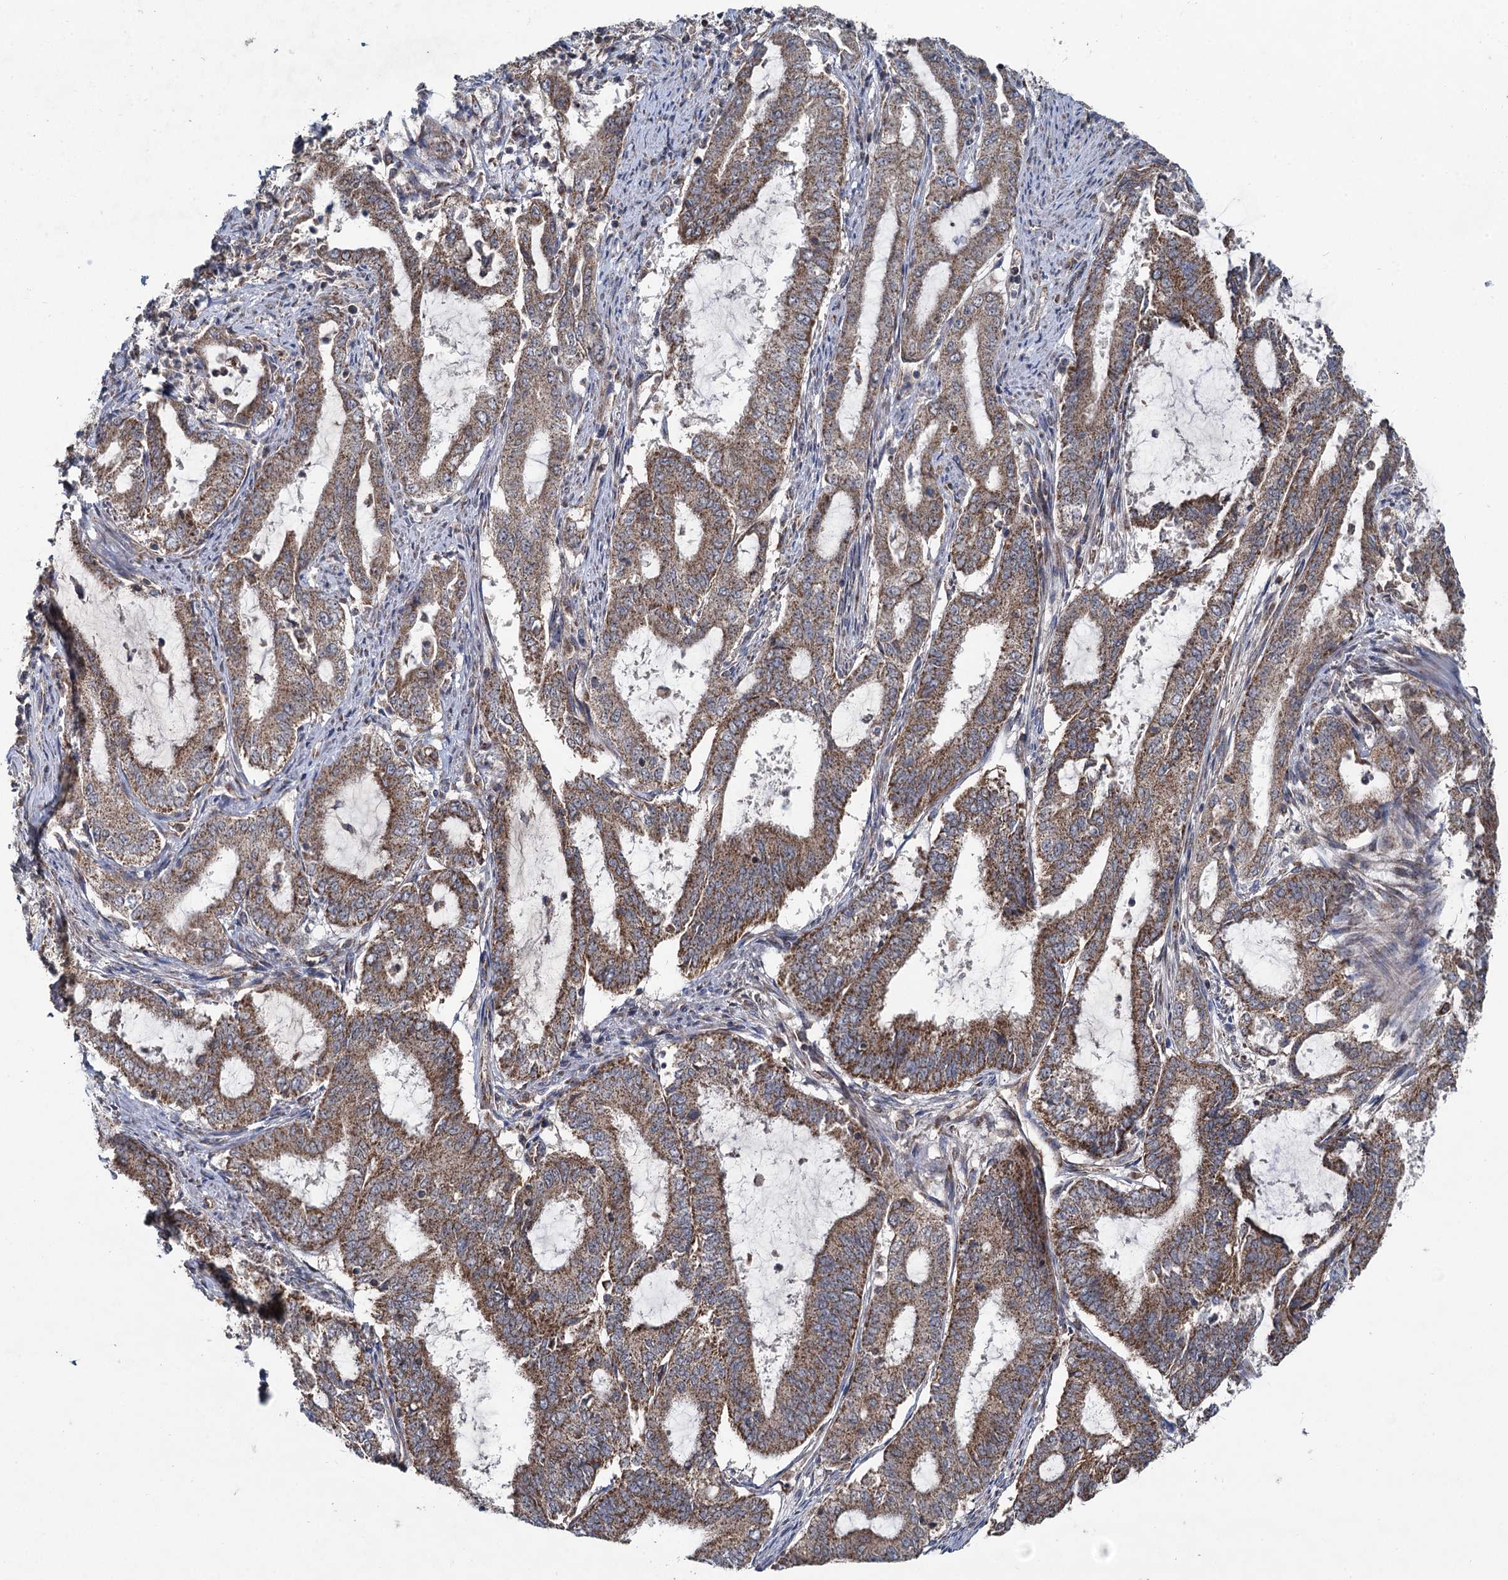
{"staining": {"intensity": "moderate", "quantity": ">75%", "location": "cytoplasmic/membranous"}, "tissue": "endometrial cancer", "cell_type": "Tumor cells", "image_type": "cancer", "snomed": [{"axis": "morphology", "description": "Adenocarcinoma, NOS"}, {"axis": "topography", "description": "Endometrium"}], "caption": "Protein expression analysis of human endometrial adenocarcinoma reveals moderate cytoplasmic/membranous staining in approximately >75% of tumor cells.", "gene": "METTL4", "patient": {"sex": "female", "age": 51}}